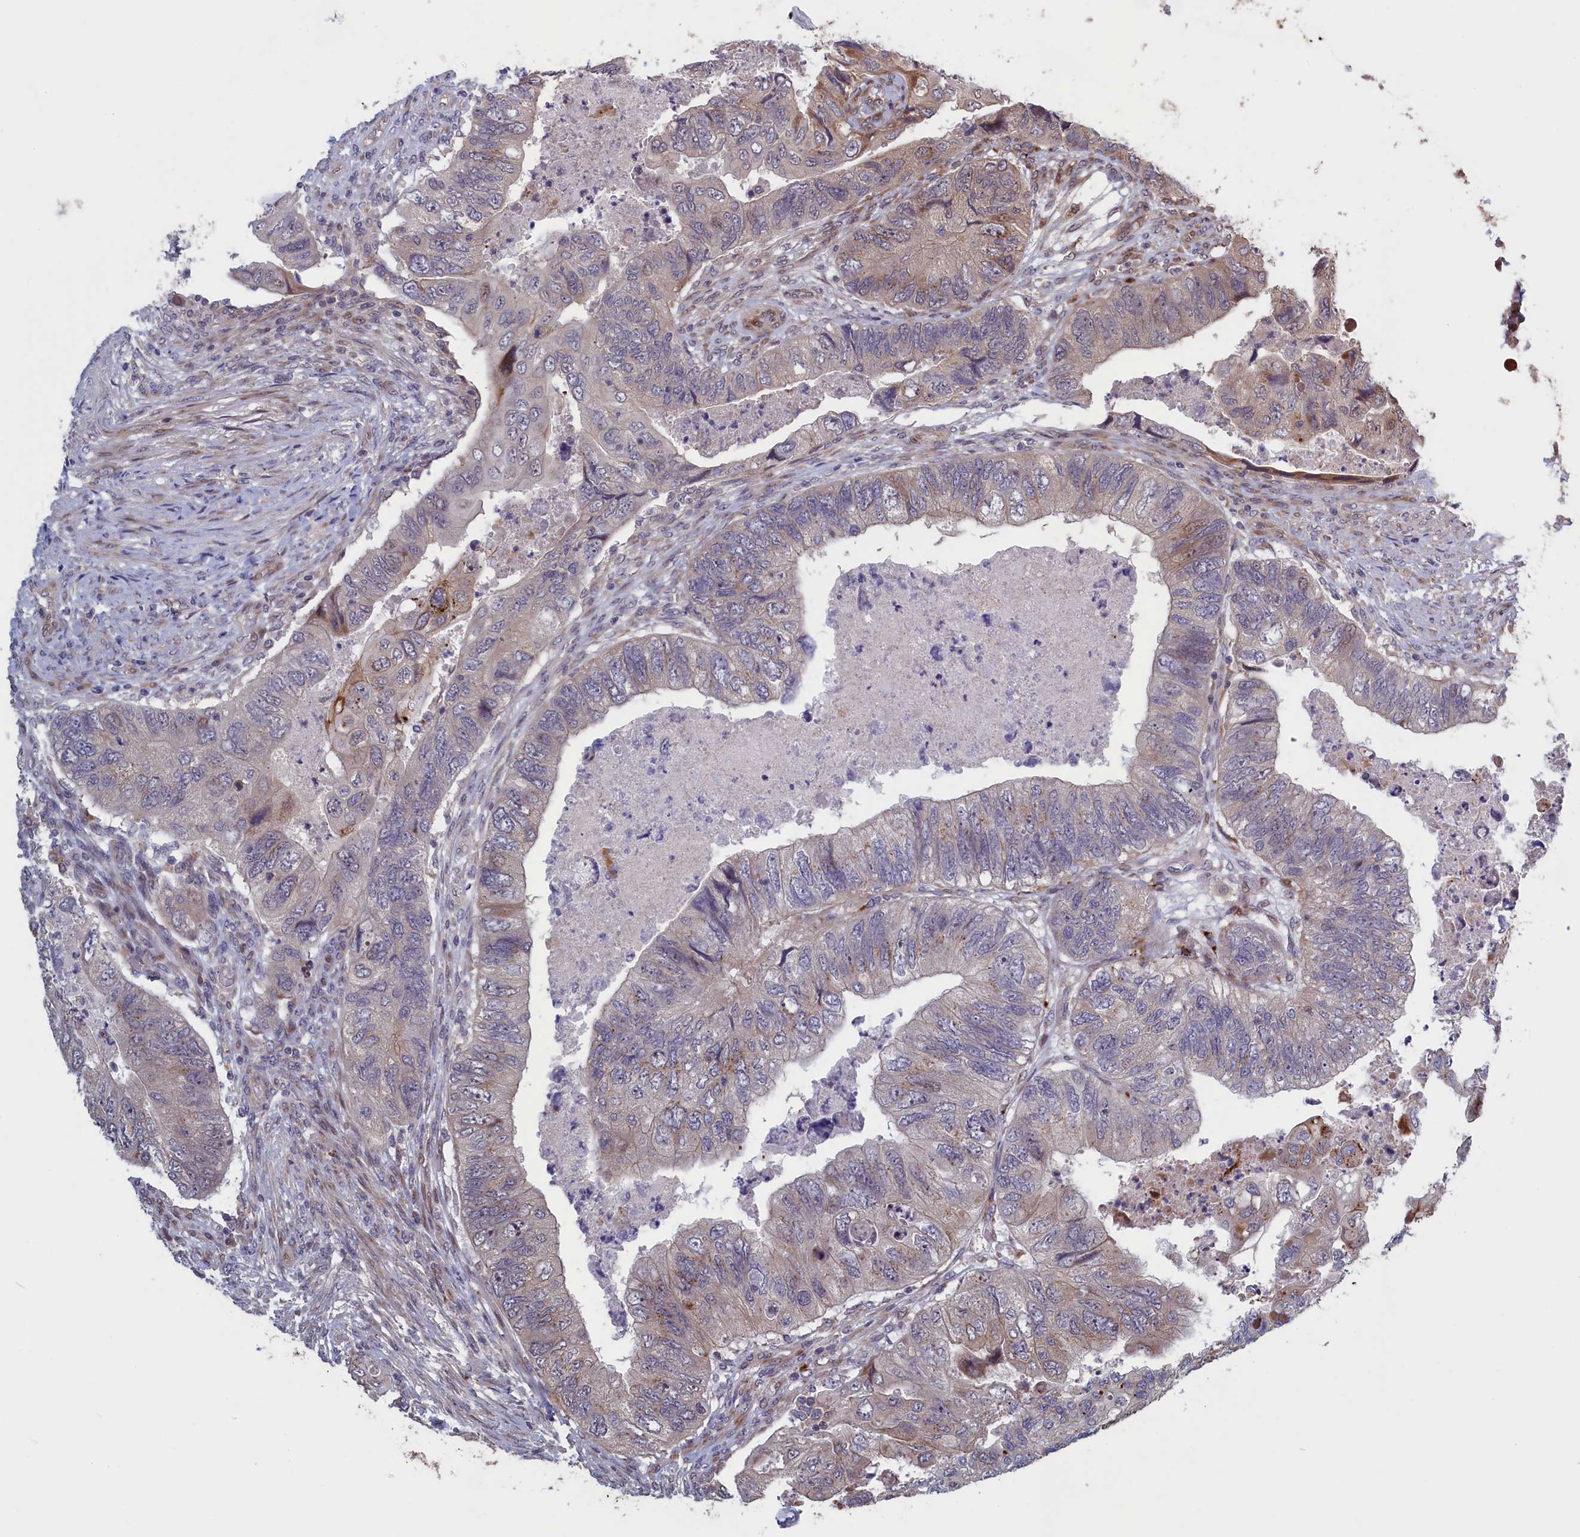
{"staining": {"intensity": "weak", "quantity": "<25%", "location": "cytoplasmic/membranous,nuclear"}, "tissue": "colorectal cancer", "cell_type": "Tumor cells", "image_type": "cancer", "snomed": [{"axis": "morphology", "description": "Adenocarcinoma, NOS"}, {"axis": "topography", "description": "Rectum"}], "caption": "Tumor cells are negative for protein expression in human colorectal cancer (adenocarcinoma). (DAB immunohistochemistry (IHC) with hematoxylin counter stain).", "gene": "LSG1", "patient": {"sex": "male", "age": 63}}